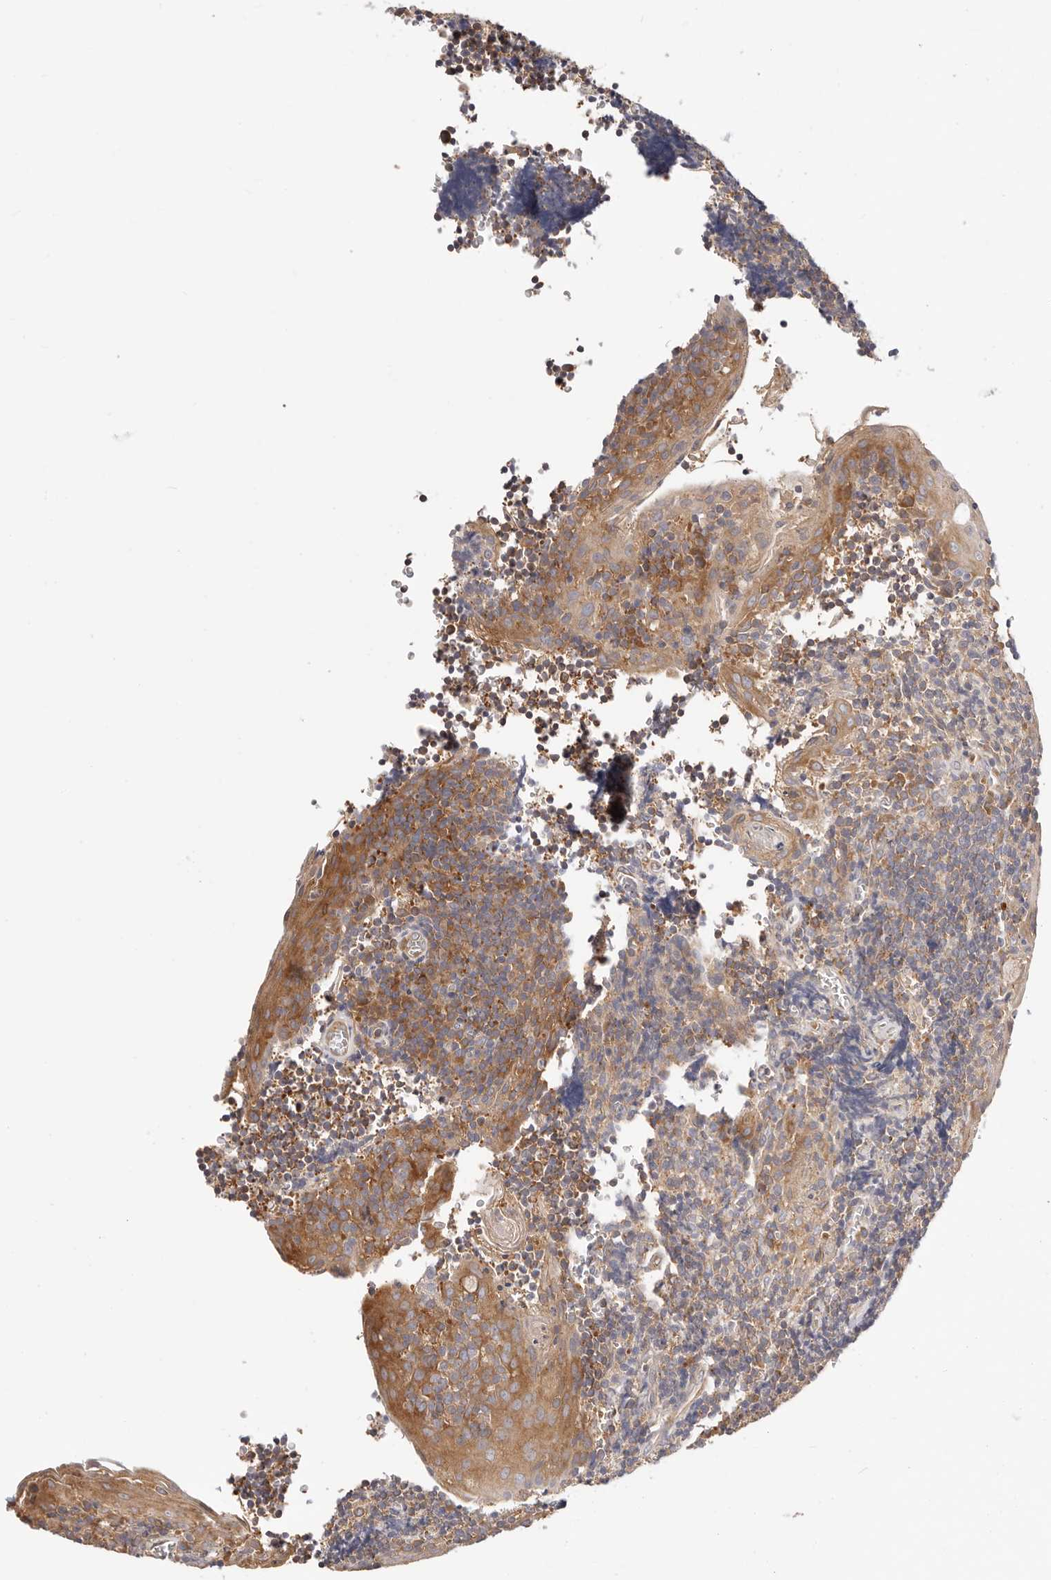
{"staining": {"intensity": "weak", "quantity": ">75%", "location": "cytoplasmic/membranous"}, "tissue": "tonsil", "cell_type": "Germinal center cells", "image_type": "normal", "snomed": [{"axis": "morphology", "description": "Normal tissue, NOS"}, {"axis": "topography", "description": "Tonsil"}], "caption": "Immunohistochemistry micrograph of benign tonsil: tonsil stained using immunohistochemistry (IHC) displays low levels of weak protein expression localized specifically in the cytoplasmic/membranous of germinal center cells, appearing as a cytoplasmic/membranous brown color.", "gene": "KCMF1", "patient": {"sex": "male", "age": 27}}